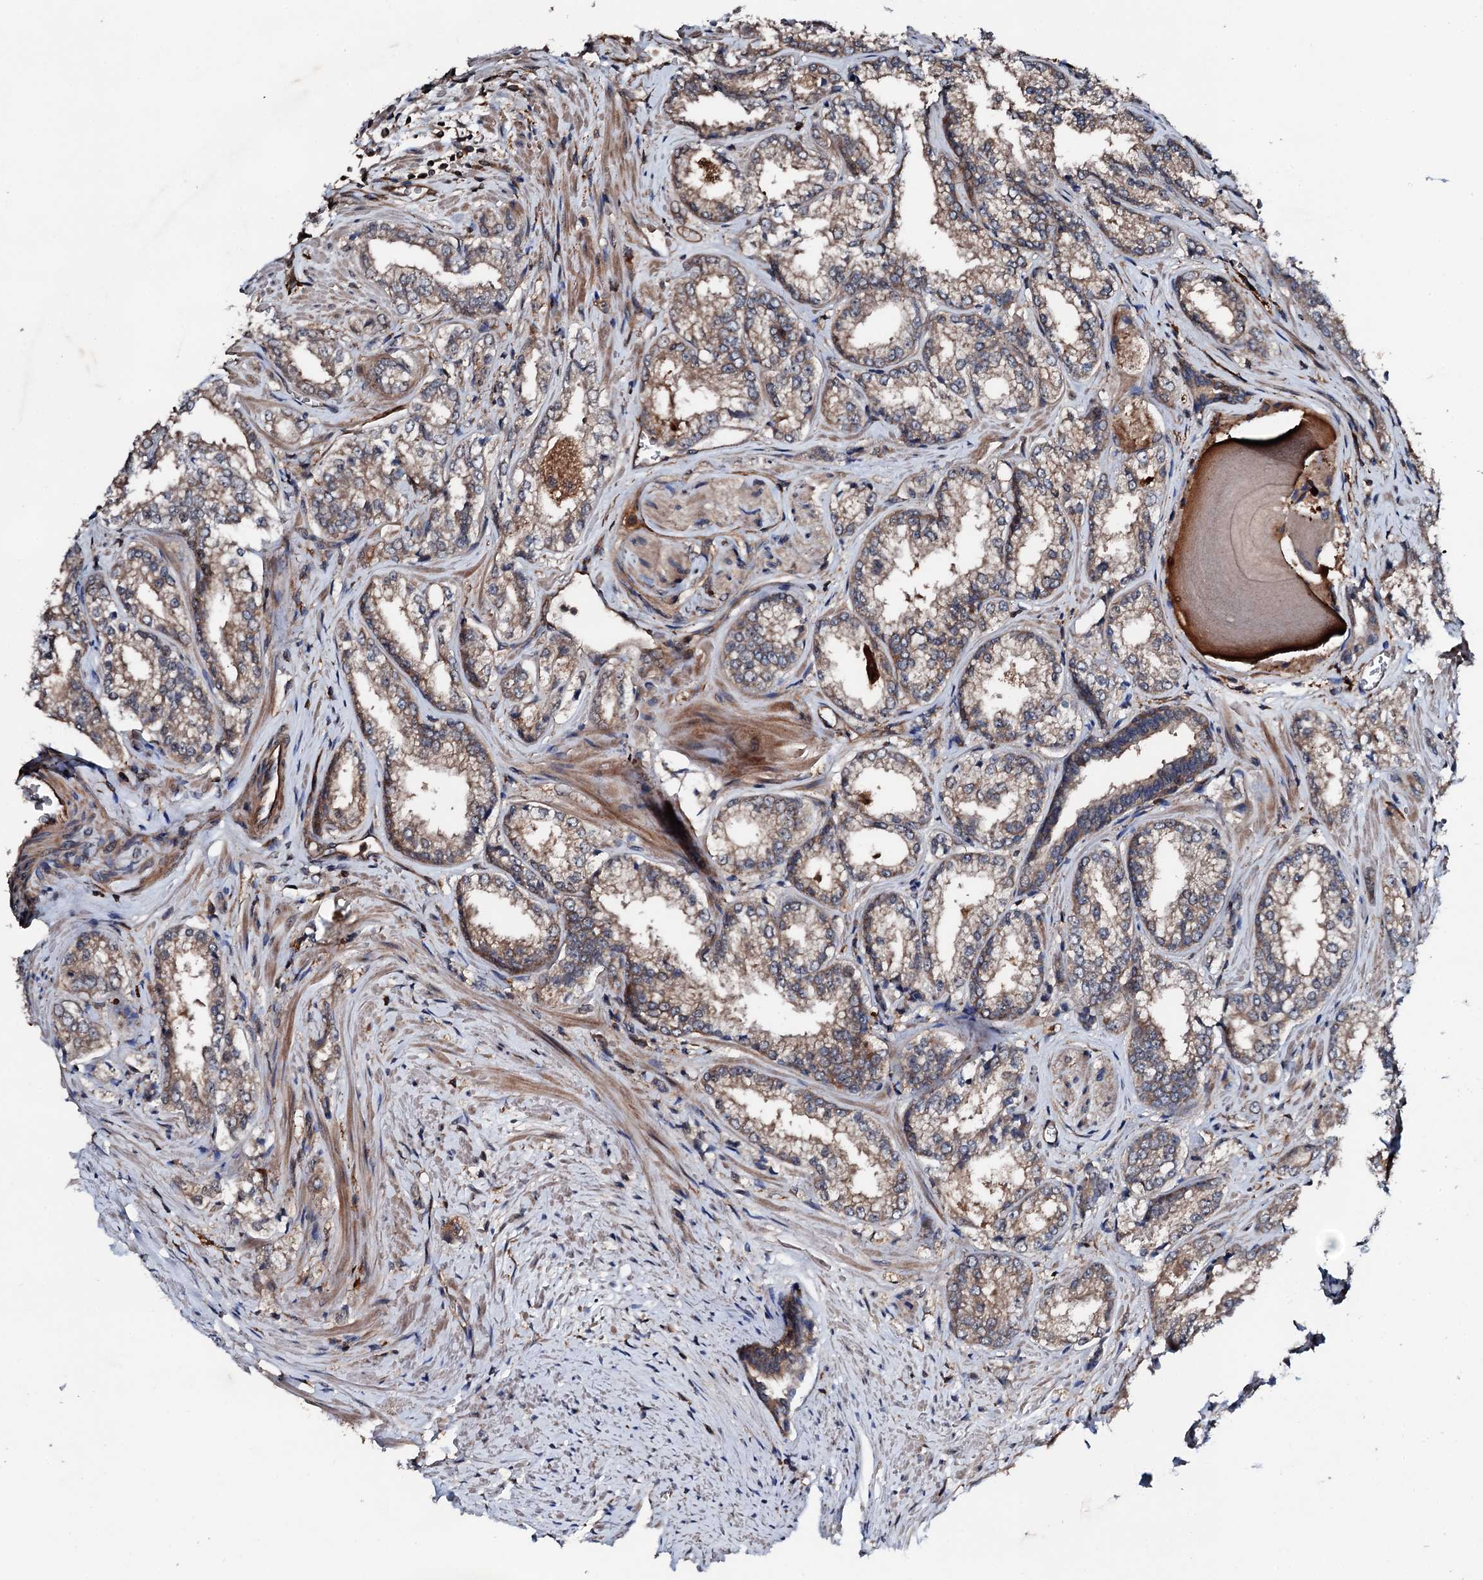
{"staining": {"intensity": "moderate", "quantity": ">75%", "location": "cytoplasmic/membranous"}, "tissue": "prostate cancer", "cell_type": "Tumor cells", "image_type": "cancer", "snomed": [{"axis": "morphology", "description": "Adenocarcinoma, Low grade"}, {"axis": "topography", "description": "Prostate"}], "caption": "Tumor cells show medium levels of moderate cytoplasmic/membranous expression in about >75% of cells in human prostate cancer.", "gene": "FGD4", "patient": {"sex": "male", "age": 47}}